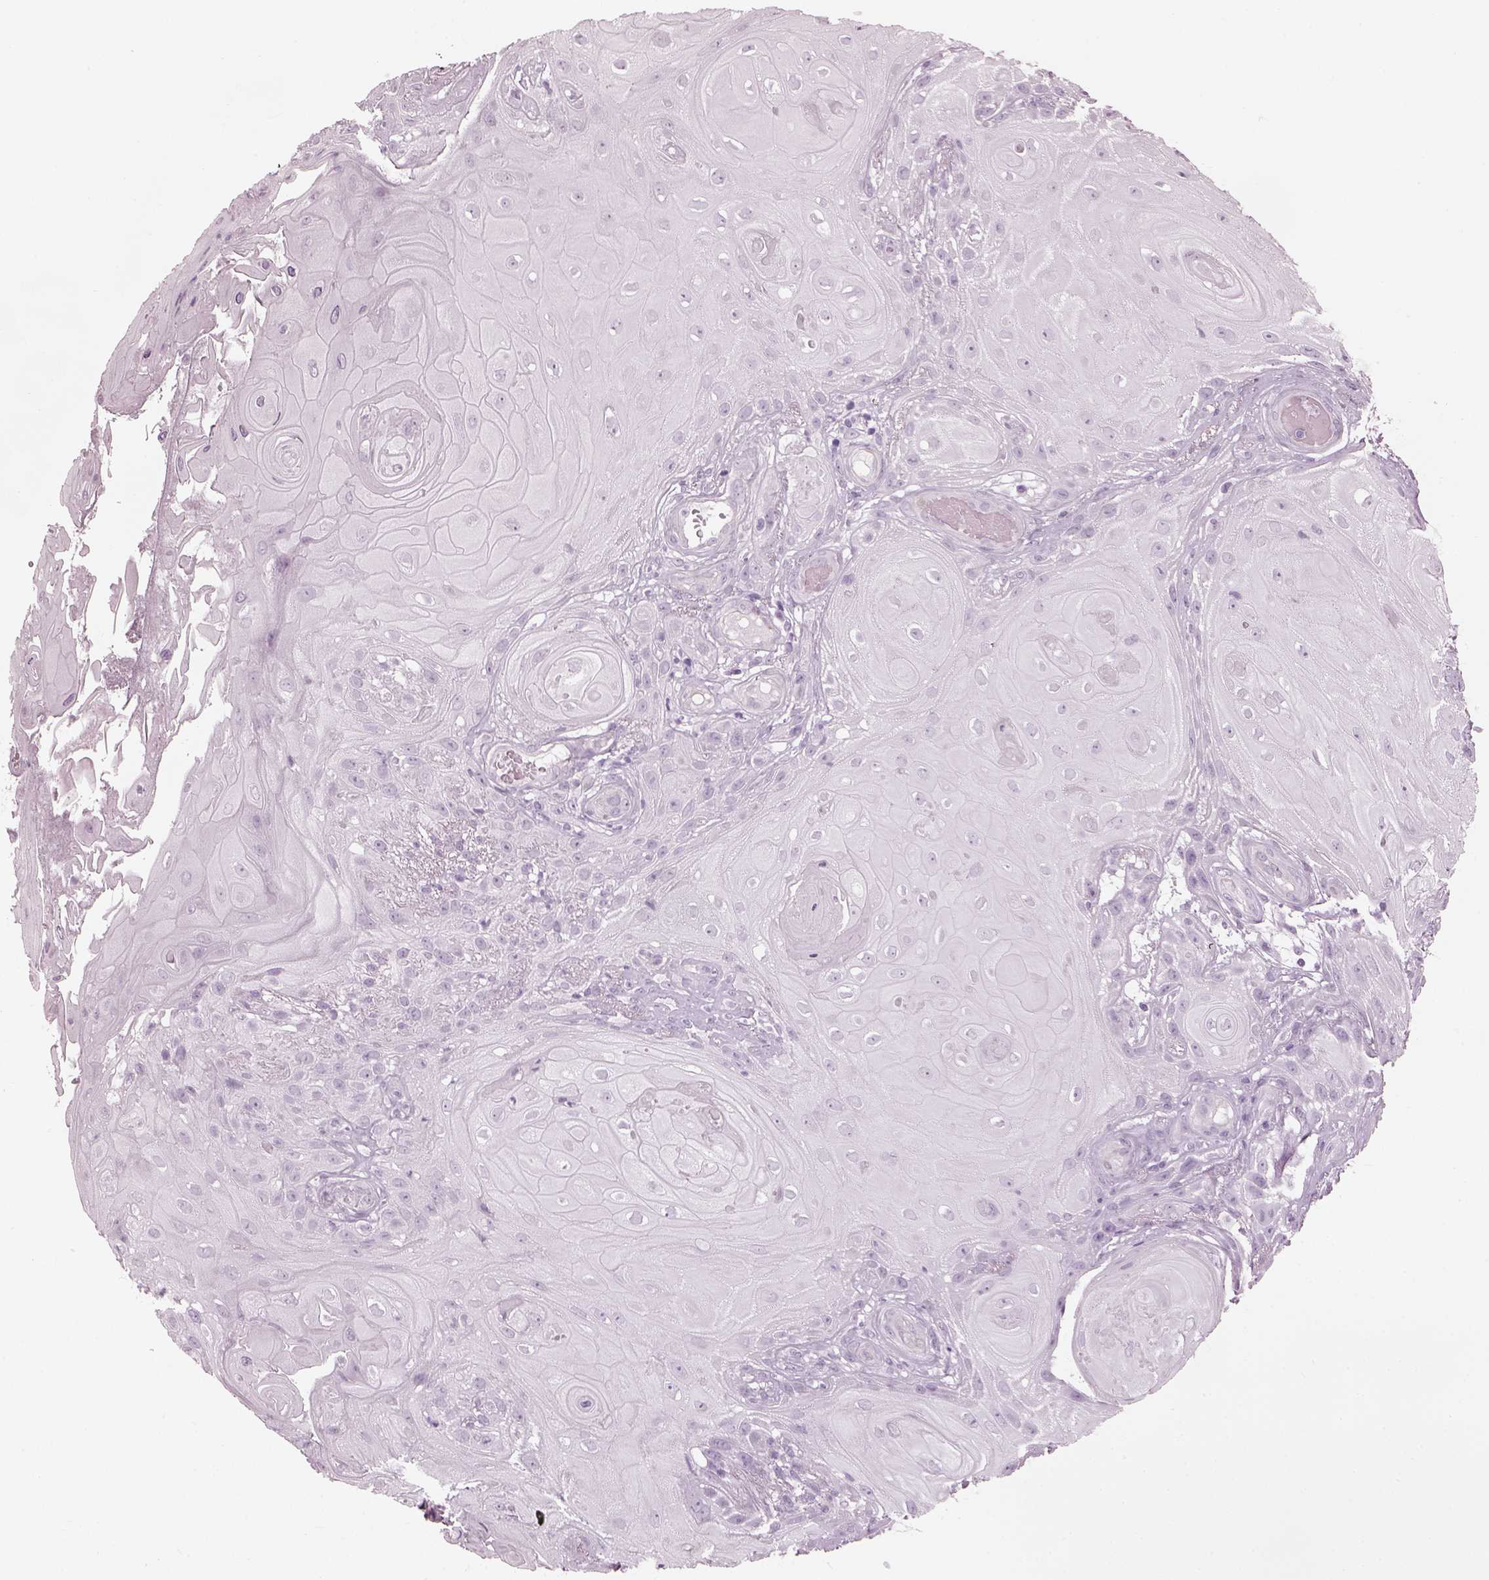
{"staining": {"intensity": "negative", "quantity": "none", "location": "none"}, "tissue": "skin cancer", "cell_type": "Tumor cells", "image_type": "cancer", "snomed": [{"axis": "morphology", "description": "Squamous cell carcinoma, NOS"}, {"axis": "topography", "description": "Skin"}], "caption": "Immunohistochemistry photomicrograph of neoplastic tissue: skin cancer stained with DAB (3,3'-diaminobenzidine) reveals no significant protein expression in tumor cells.", "gene": "PDC", "patient": {"sex": "male", "age": 62}}